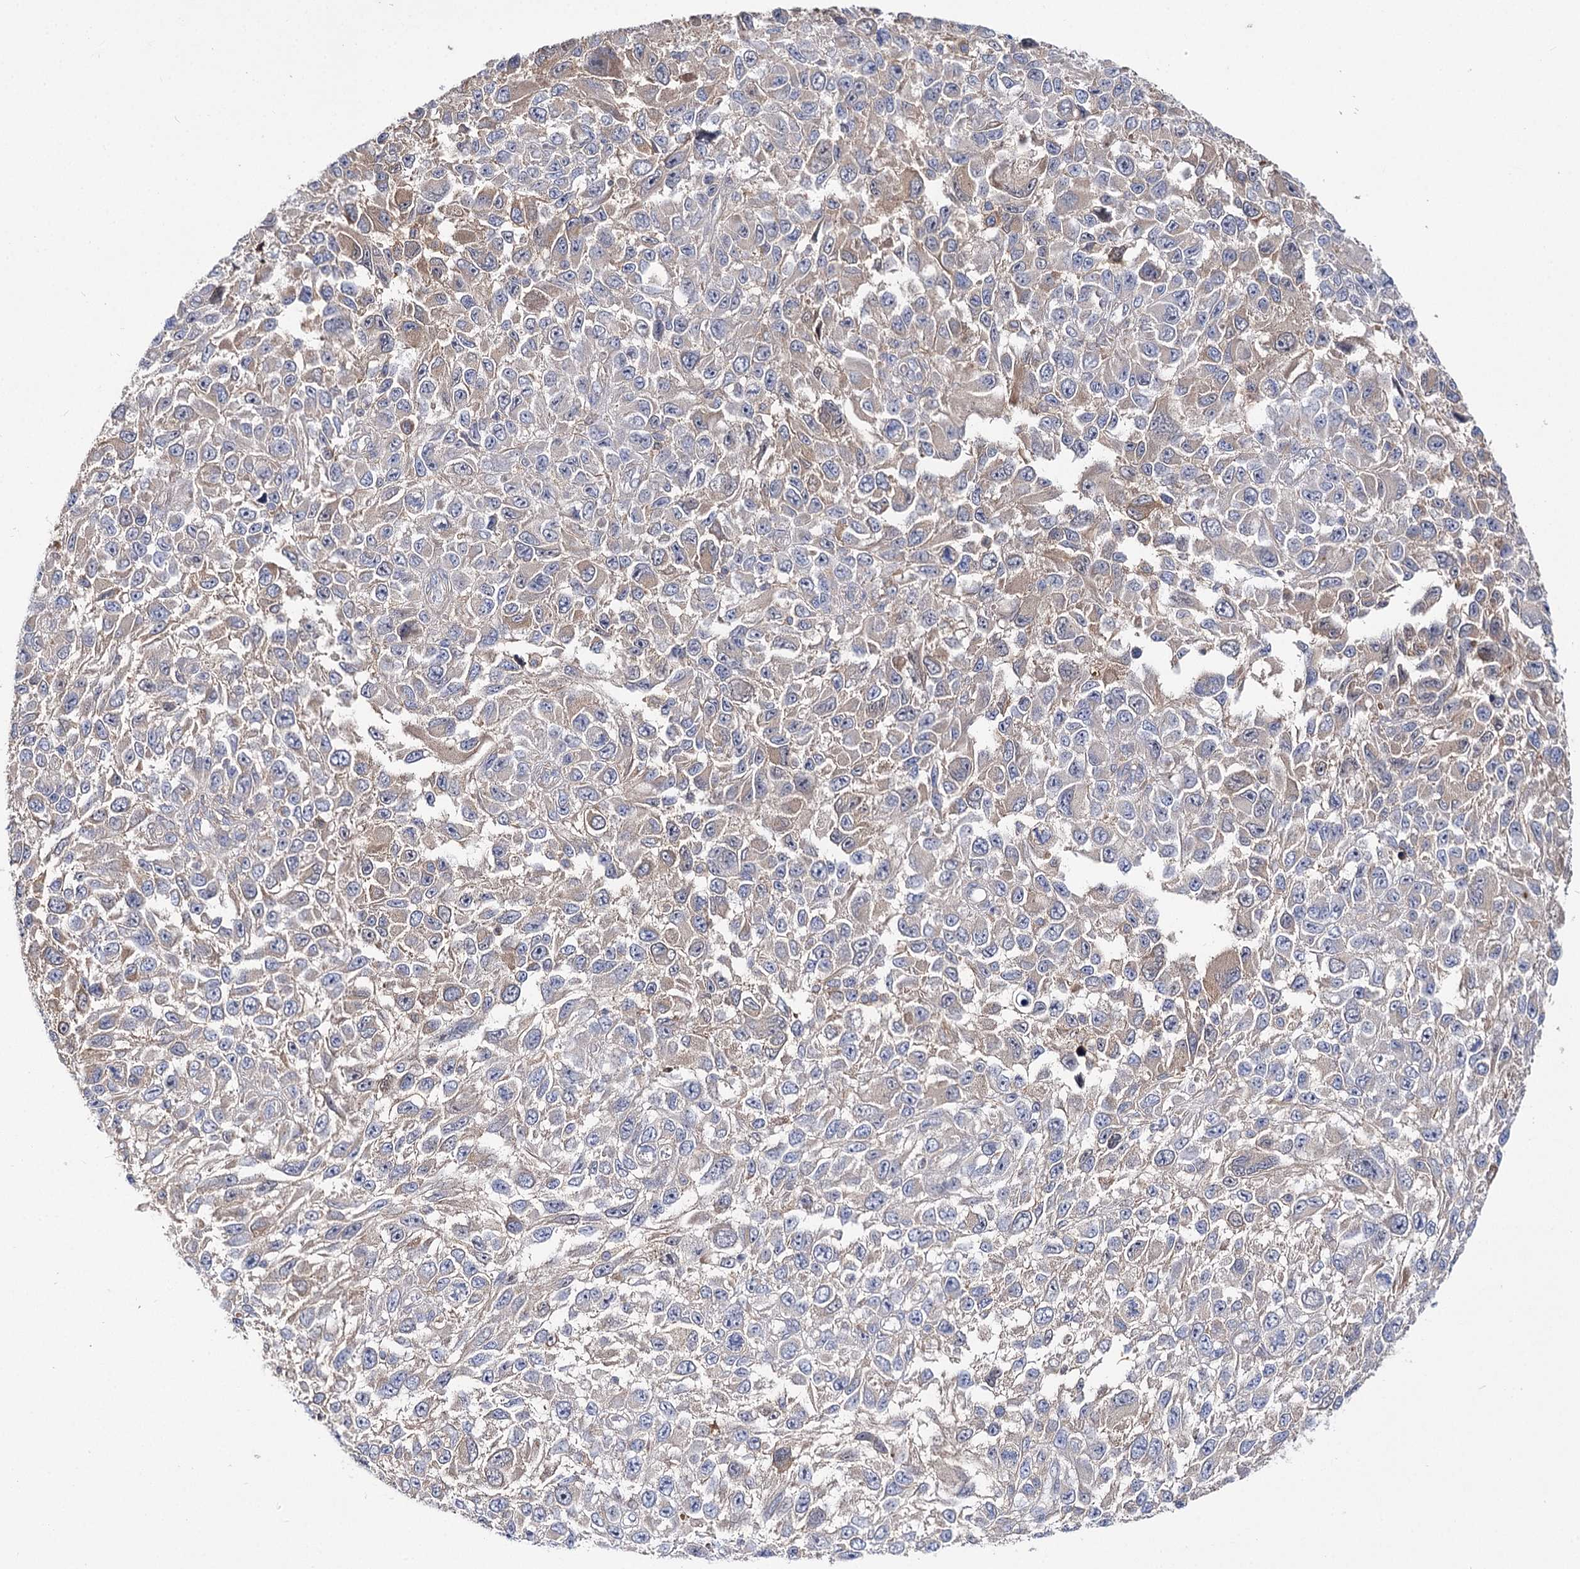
{"staining": {"intensity": "negative", "quantity": "none", "location": "none"}, "tissue": "melanoma", "cell_type": "Tumor cells", "image_type": "cancer", "snomed": [{"axis": "morphology", "description": "Malignant melanoma, NOS"}, {"axis": "topography", "description": "Skin"}], "caption": "Immunohistochemistry image of neoplastic tissue: malignant melanoma stained with DAB demonstrates no significant protein positivity in tumor cells.", "gene": "UGP2", "patient": {"sex": "female", "age": 96}}